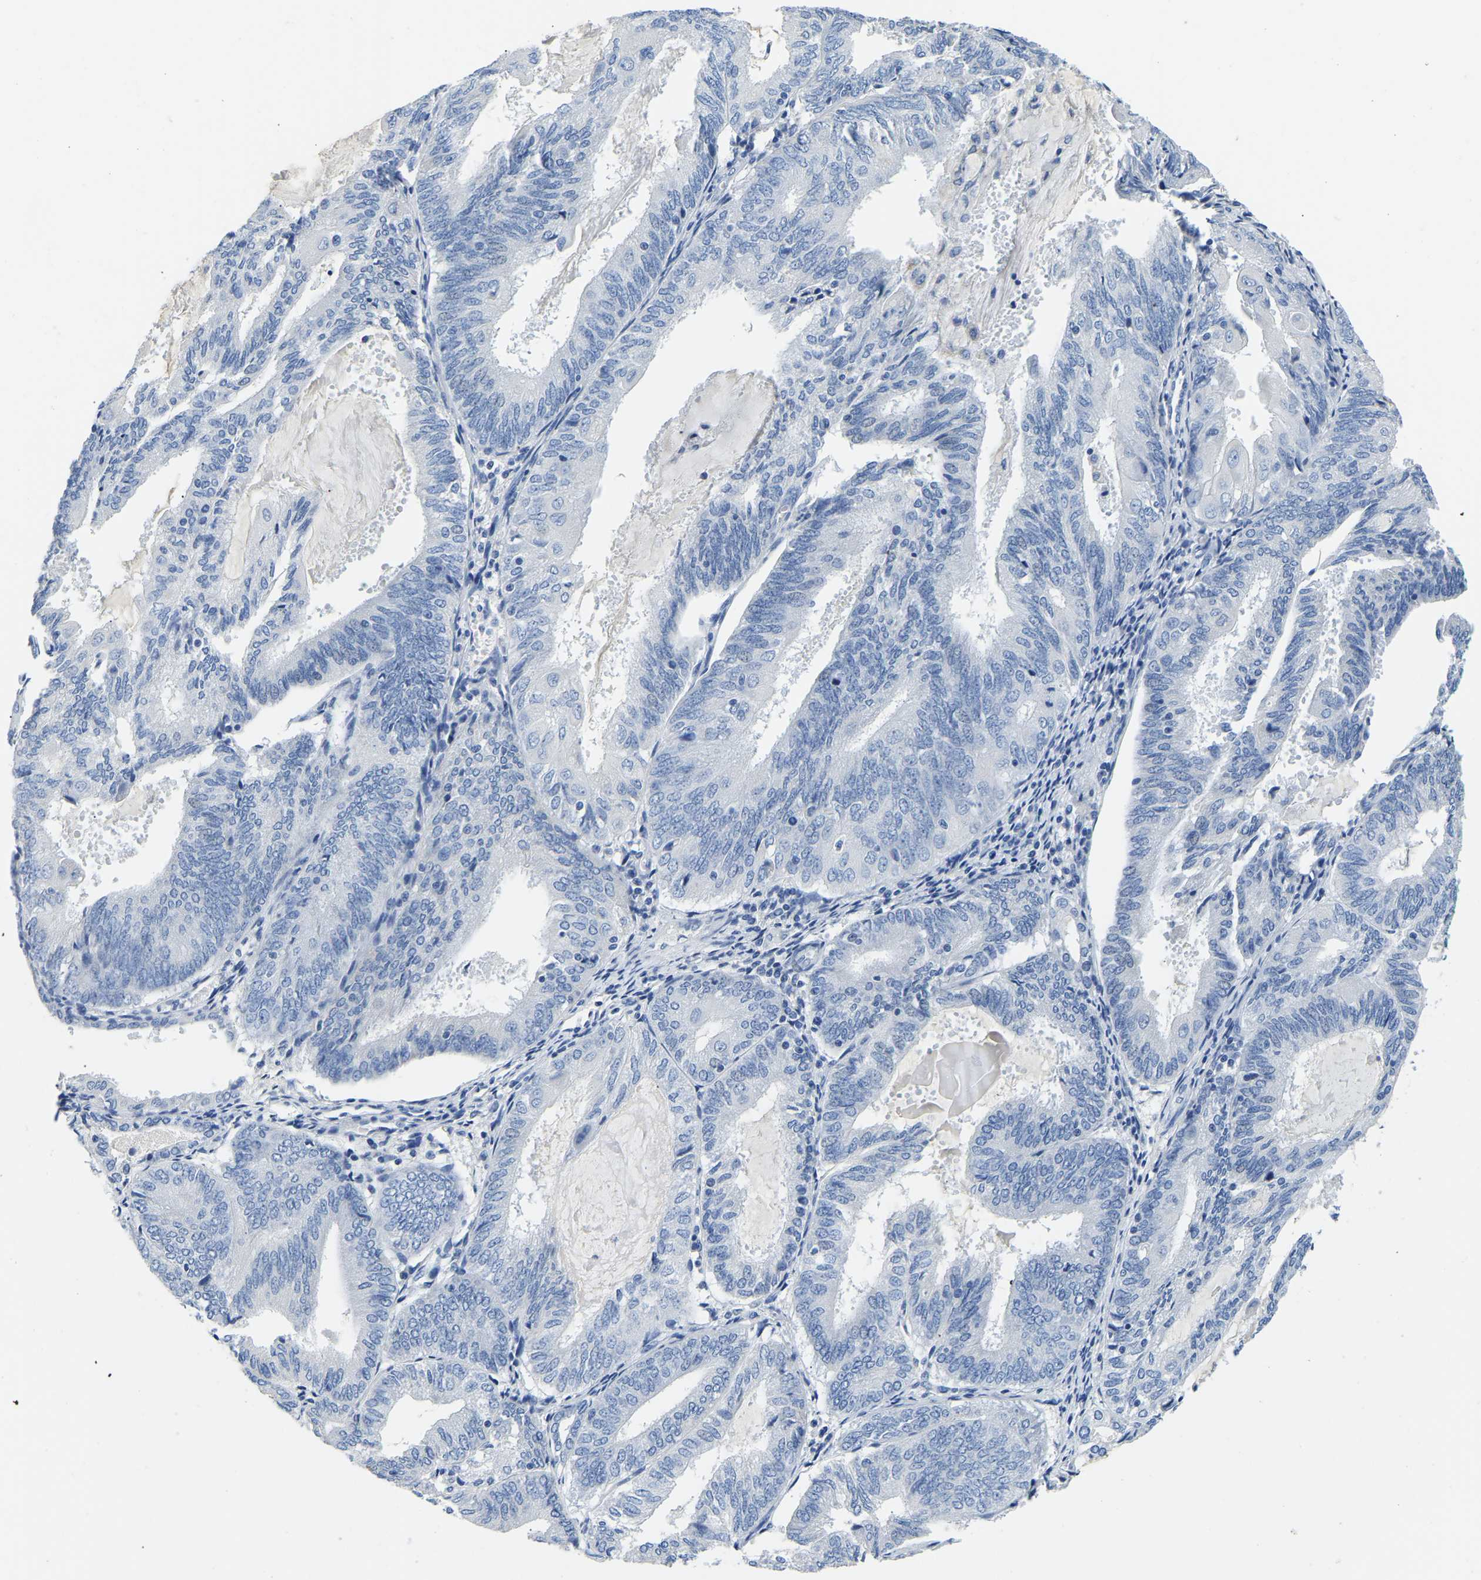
{"staining": {"intensity": "negative", "quantity": "none", "location": "none"}, "tissue": "endometrial cancer", "cell_type": "Tumor cells", "image_type": "cancer", "snomed": [{"axis": "morphology", "description": "Adenocarcinoma, NOS"}, {"axis": "topography", "description": "Endometrium"}], "caption": "Adenocarcinoma (endometrial) stained for a protein using immunohistochemistry (IHC) displays no staining tumor cells.", "gene": "PCK2", "patient": {"sex": "female", "age": 81}}